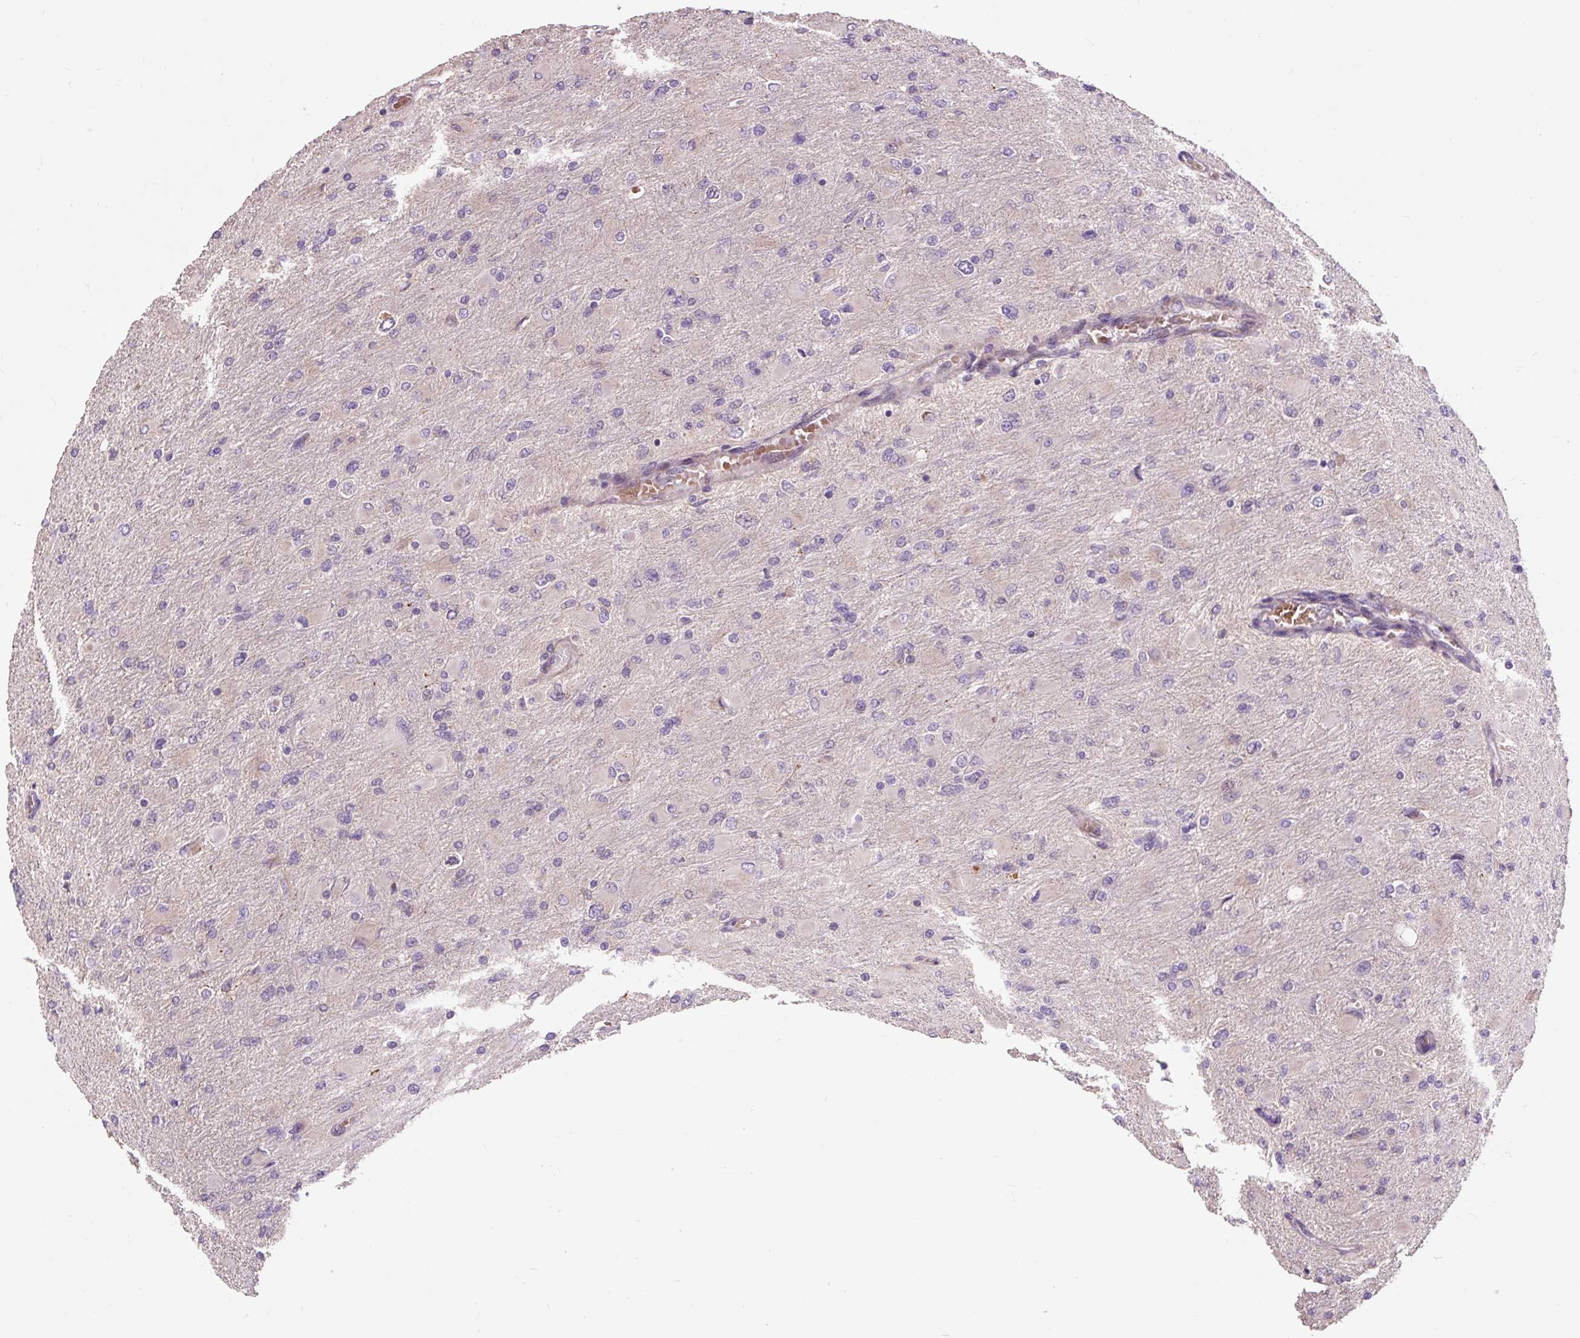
{"staining": {"intensity": "weak", "quantity": "<25%", "location": "cytoplasmic/membranous"}, "tissue": "glioma", "cell_type": "Tumor cells", "image_type": "cancer", "snomed": [{"axis": "morphology", "description": "Glioma, malignant, High grade"}, {"axis": "topography", "description": "Cerebral cortex"}], "caption": "Immunohistochemistry (IHC) photomicrograph of neoplastic tissue: human malignant glioma (high-grade) stained with DAB (3,3'-diaminobenzidine) displays no significant protein staining in tumor cells.", "gene": "PRIMPOL", "patient": {"sex": "female", "age": 36}}